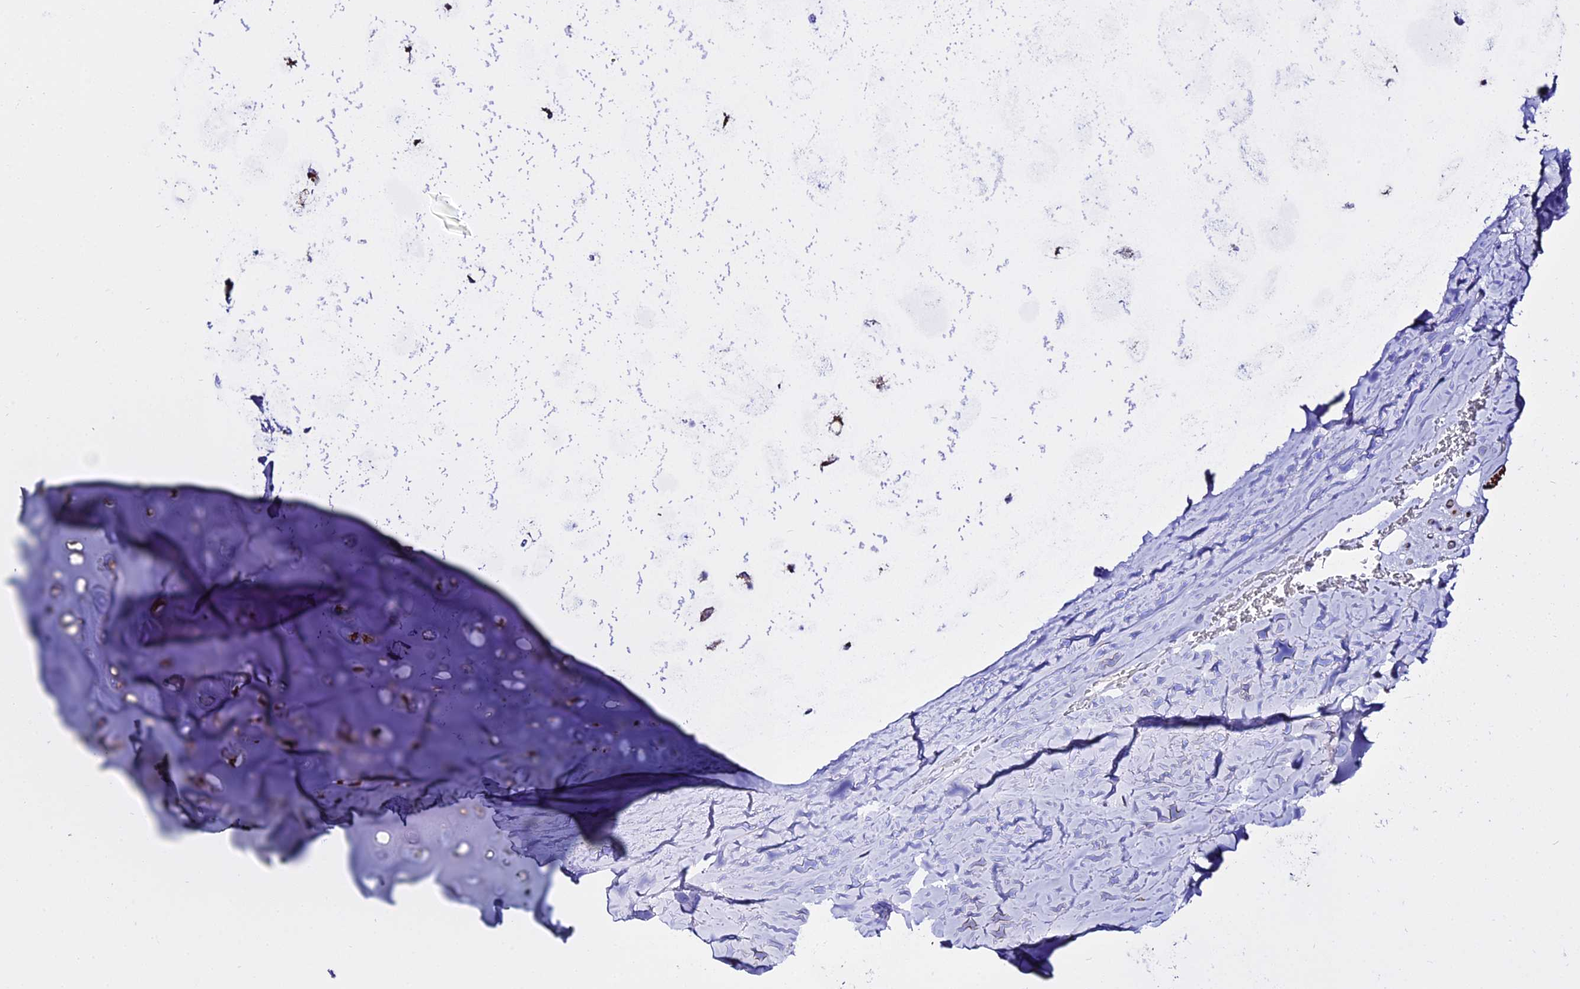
{"staining": {"intensity": "negative", "quantity": "none", "location": "none"}, "tissue": "adipose tissue", "cell_type": "Adipocytes", "image_type": "normal", "snomed": [{"axis": "morphology", "description": "Normal tissue, NOS"}, {"axis": "topography", "description": "Cartilage tissue"}], "caption": "Adipocytes show no significant protein staining in benign adipose tissue. Brightfield microscopy of immunohistochemistry stained with DAB (brown) and hematoxylin (blue), captured at high magnification.", "gene": "TUBA1A", "patient": {"sex": "male", "age": 66}}